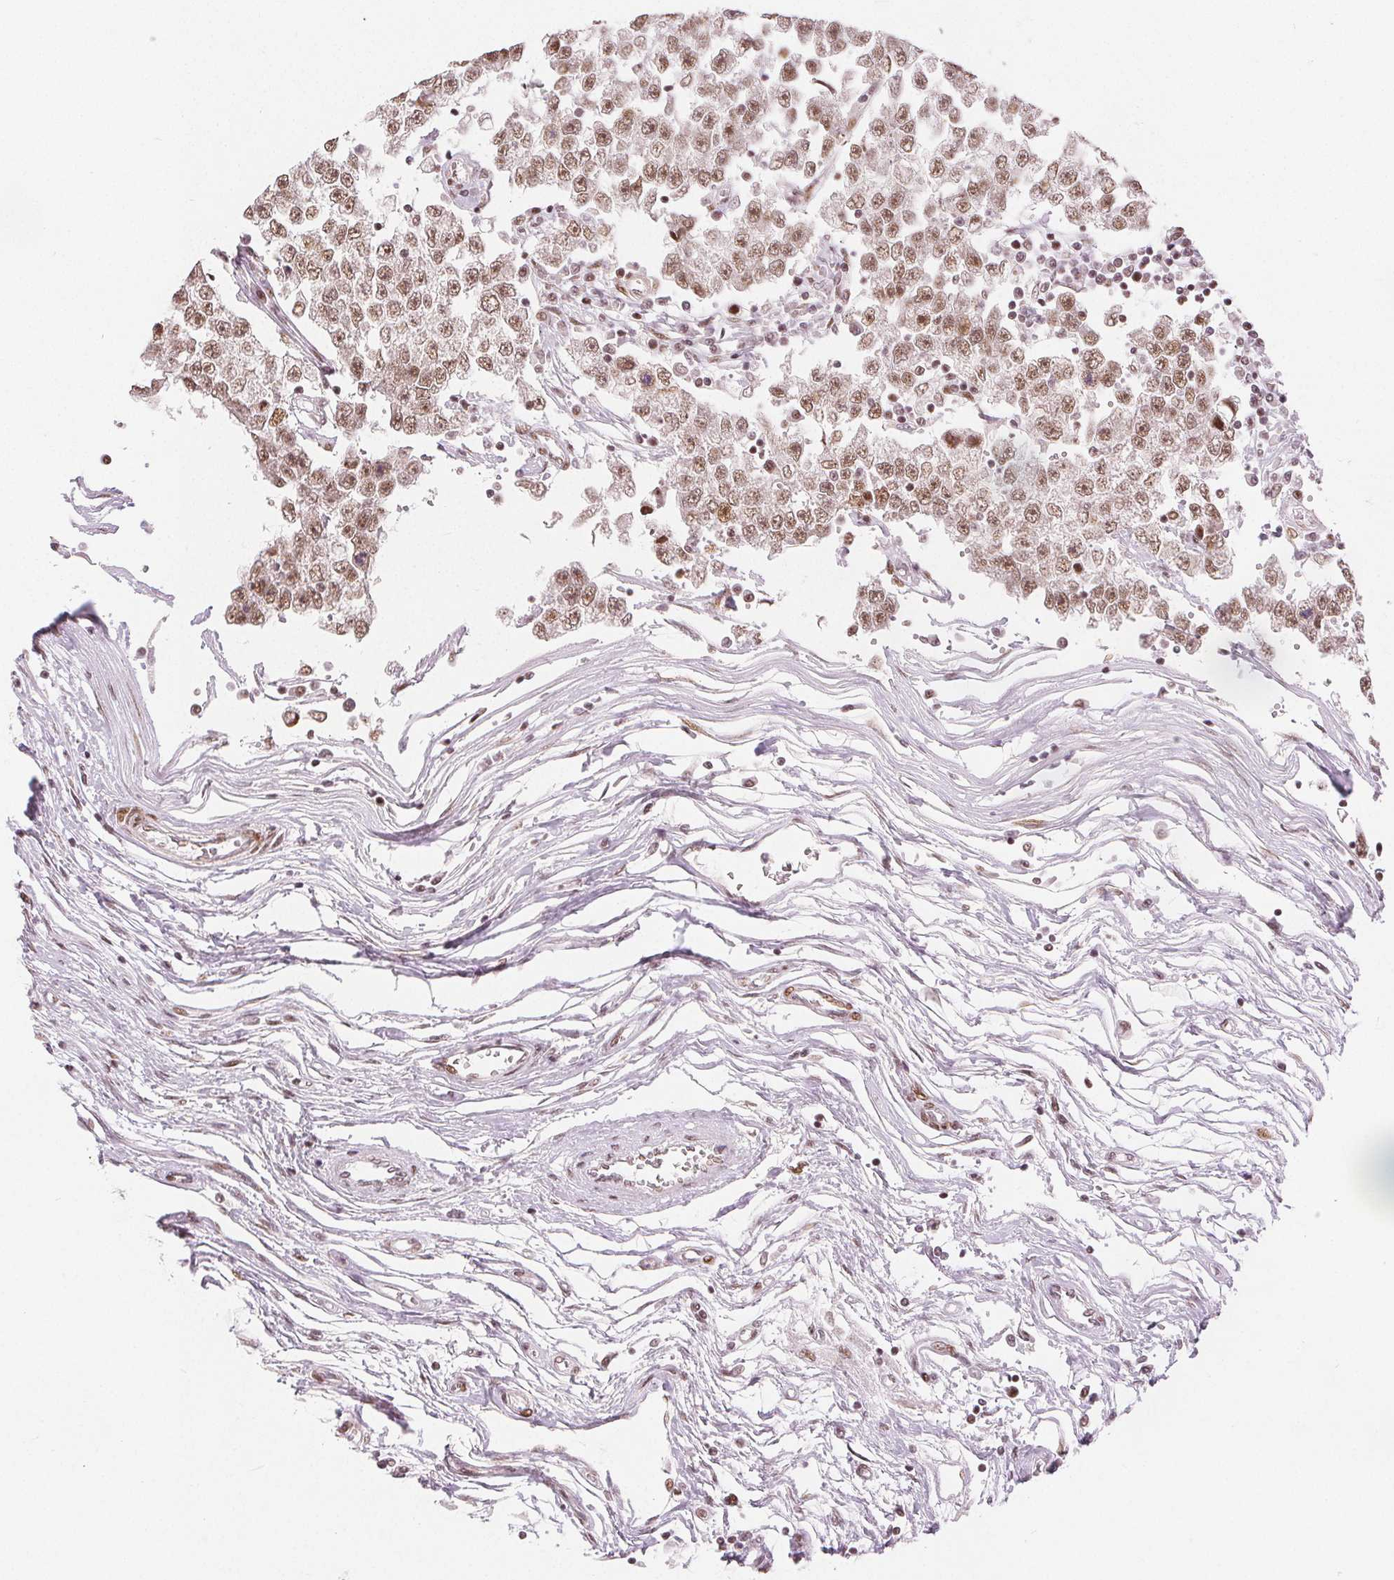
{"staining": {"intensity": "moderate", "quantity": ">75%", "location": "nuclear"}, "tissue": "testis cancer", "cell_type": "Tumor cells", "image_type": "cancer", "snomed": [{"axis": "morphology", "description": "Seminoma, NOS"}, {"axis": "topography", "description": "Testis"}], "caption": "Testis cancer was stained to show a protein in brown. There is medium levels of moderate nuclear expression in approximately >75% of tumor cells.", "gene": "ZNF703", "patient": {"sex": "male", "age": 34}}